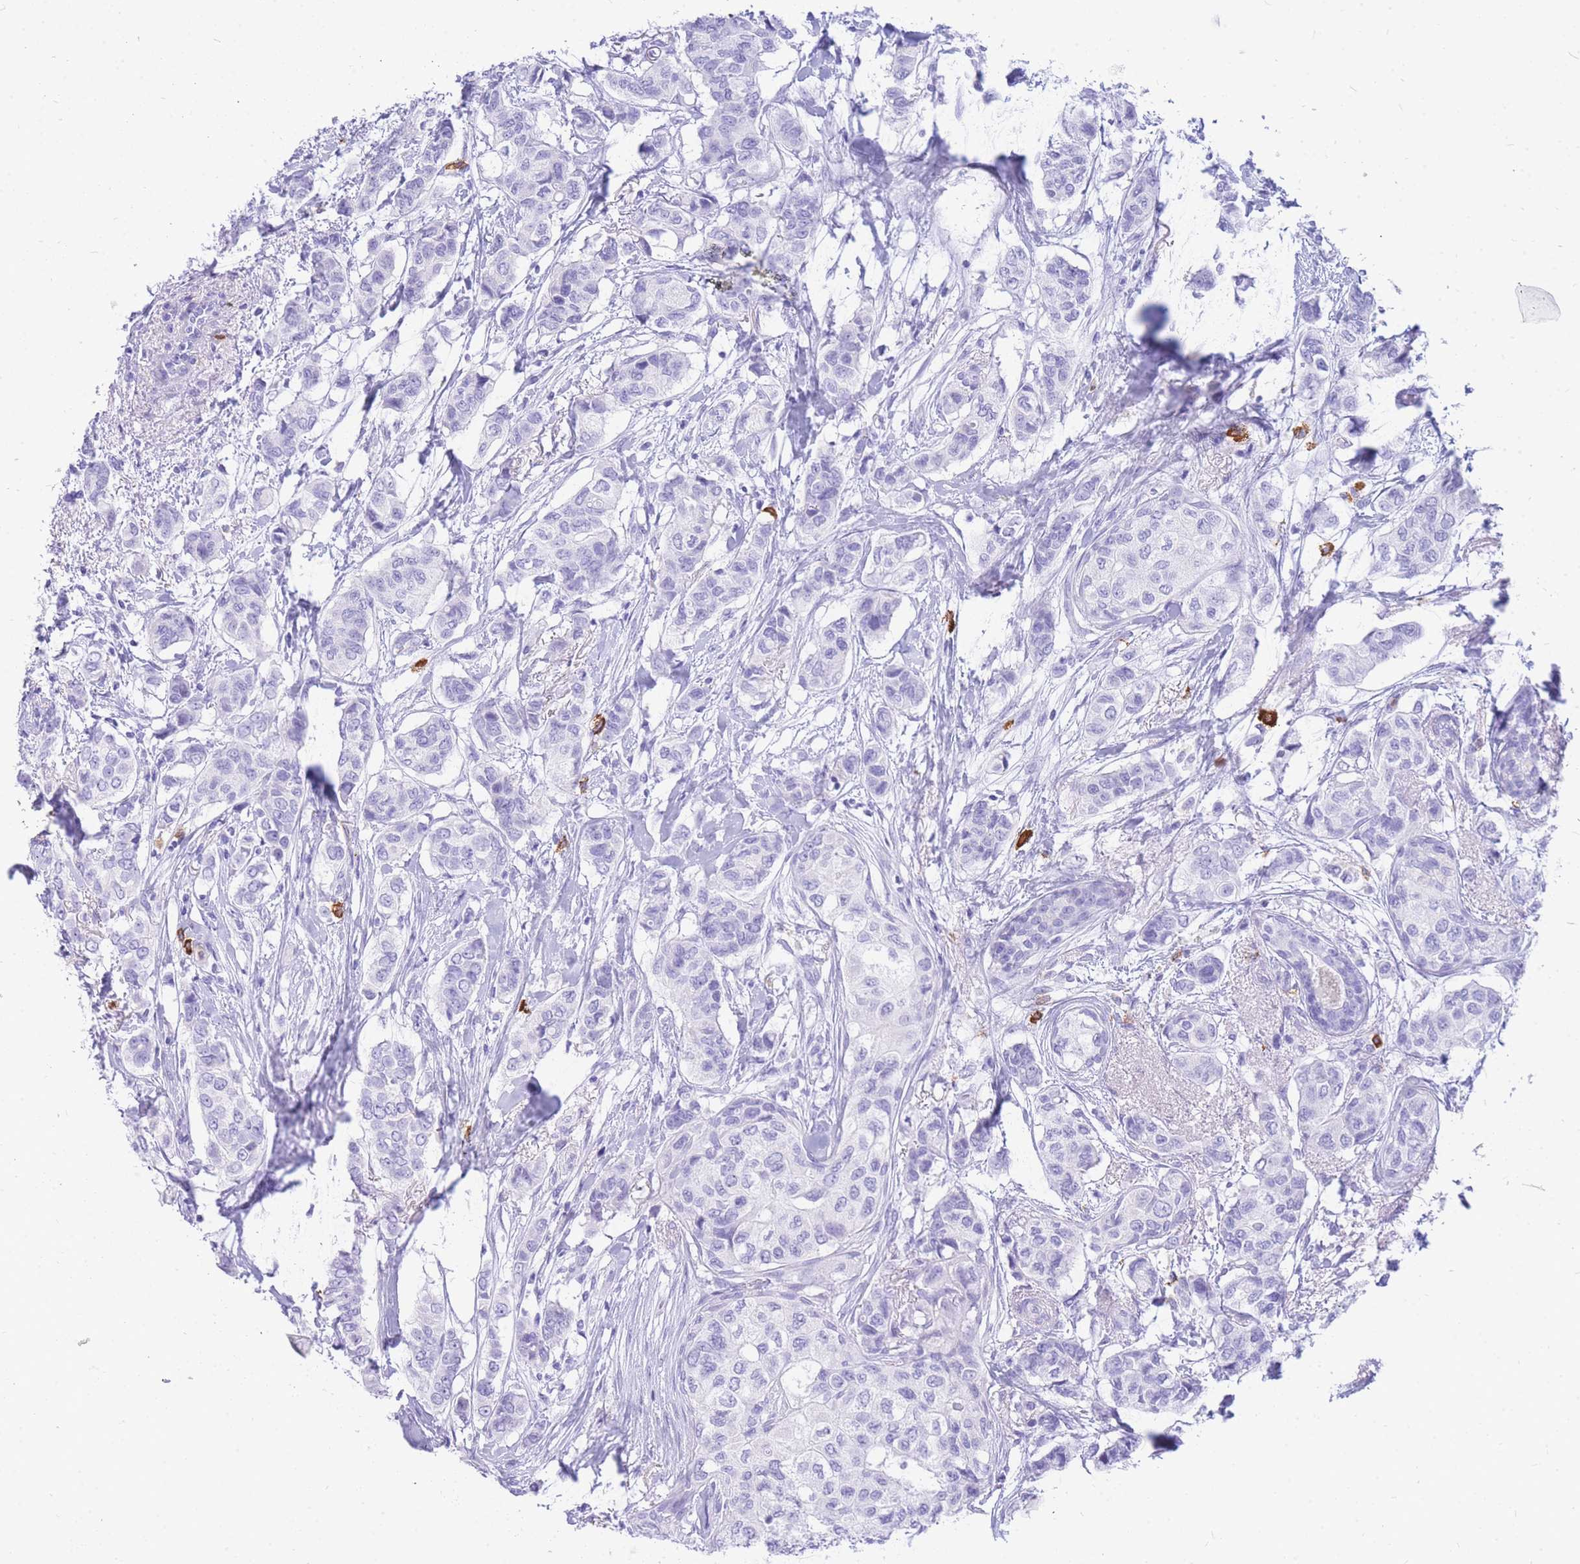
{"staining": {"intensity": "negative", "quantity": "none", "location": "none"}, "tissue": "breast cancer", "cell_type": "Tumor cells", "image_type": "cancer", "snomed": [{"axis": "morphology", "description": "Lobular carcinoma"}, {"axis": "topography", "description": "Breast"}], "caption": "Tumor cells are negative for brown protein staining in breast cancer (lobular carcinoma).", "gene": "HERC1", "patient": {"sex": "female", "age": 51}}